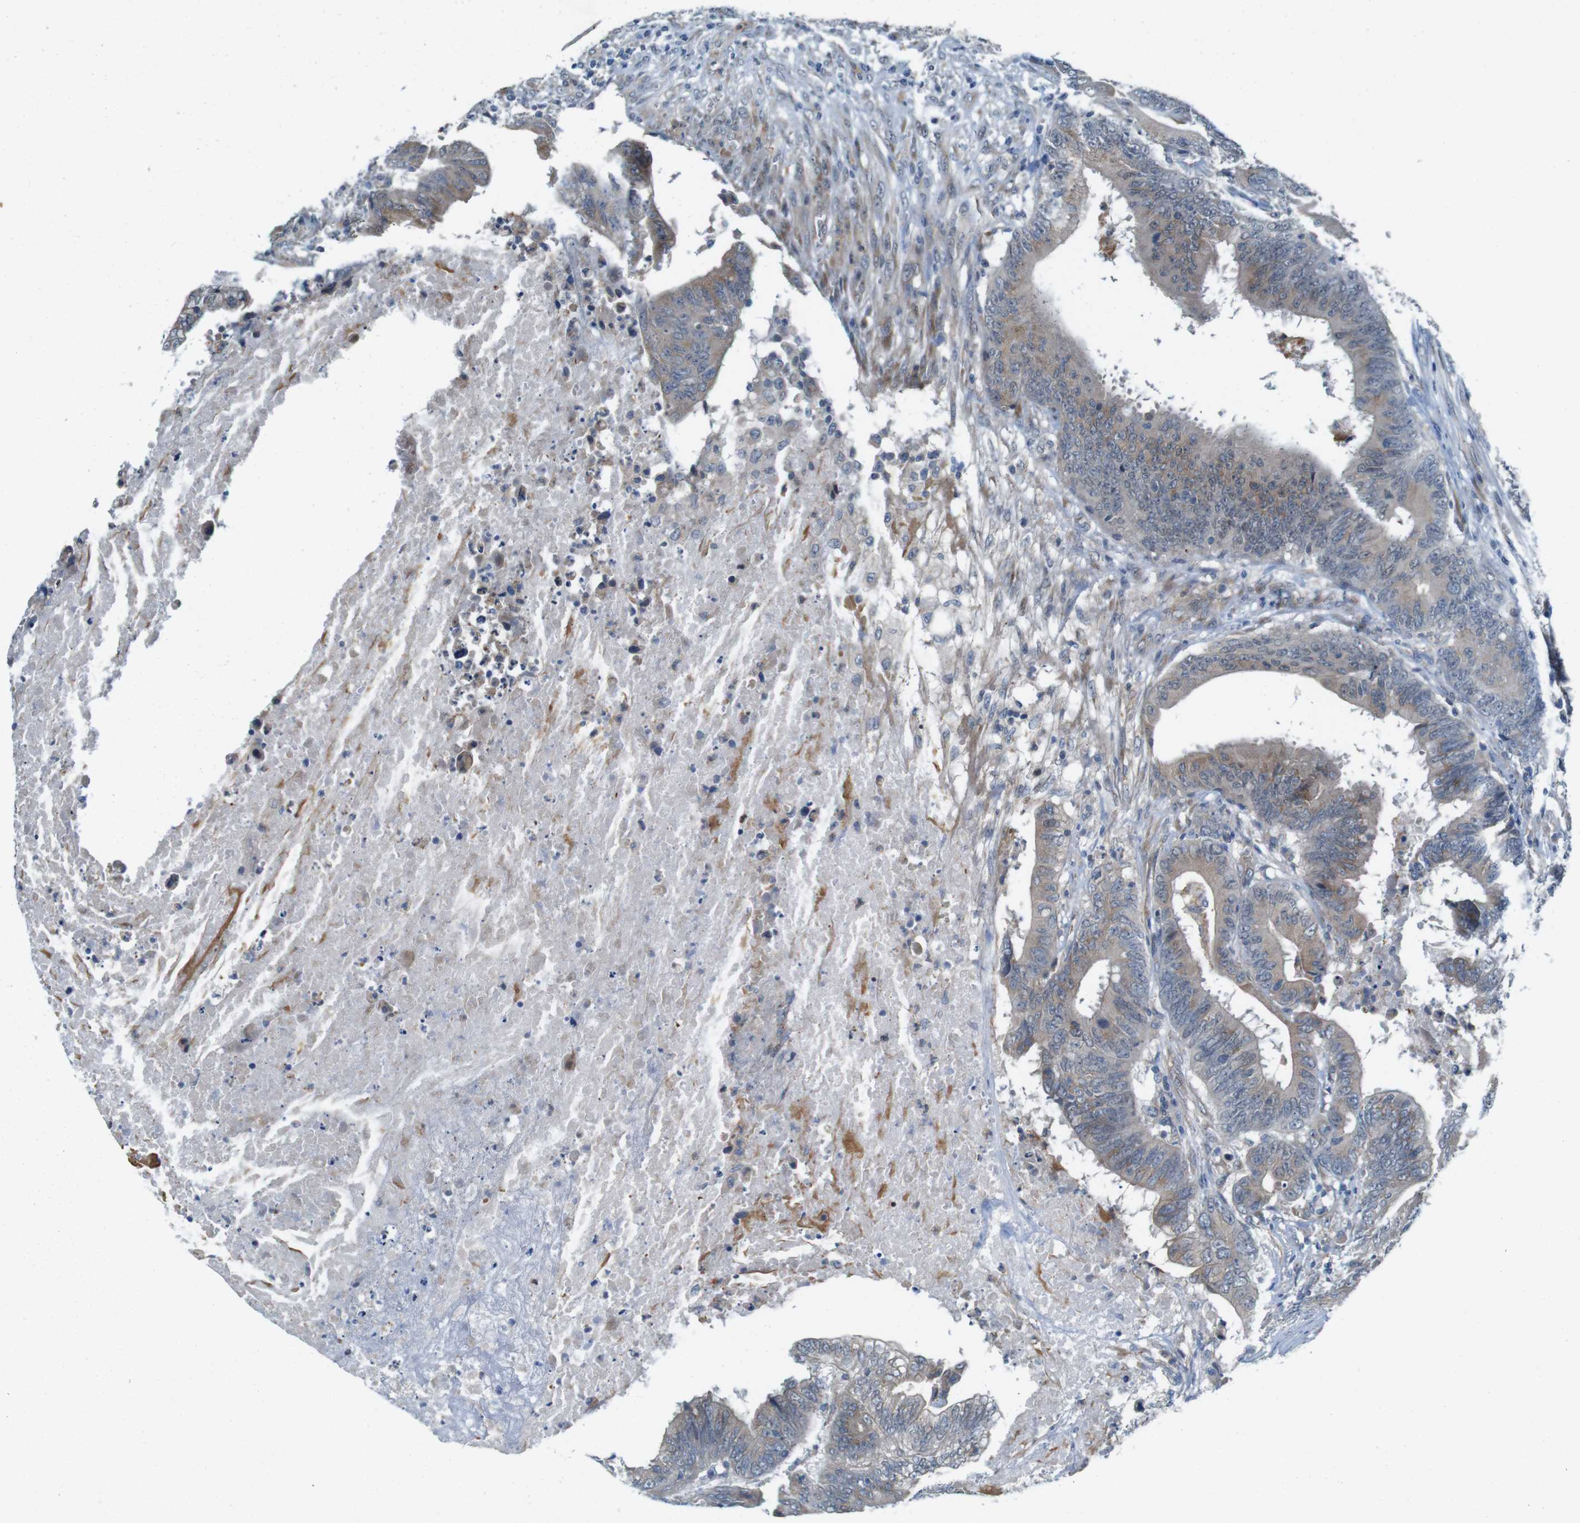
{"staining": {"intensity": "weak", "quantity": ">75%", "location": "cytoplasmic/membranous"}, "tissue": "colorectal cancer", "cell_type": "Tumor cells", "image_type": "cancer", "snomed": [{"axis": "morphology", "description": "Adenocarcinoma, NOS"}, {"axis": "topography", "description": "Colon"}], "caption": "Immunohistochemical staining of colorectal cancer (adenocarcinoma) reveals weak cytoplasmic/membranous protein expression in about >75% of tumor cells.", "gene": "SKI", "patient": {"sex": "male", "age": 45}}